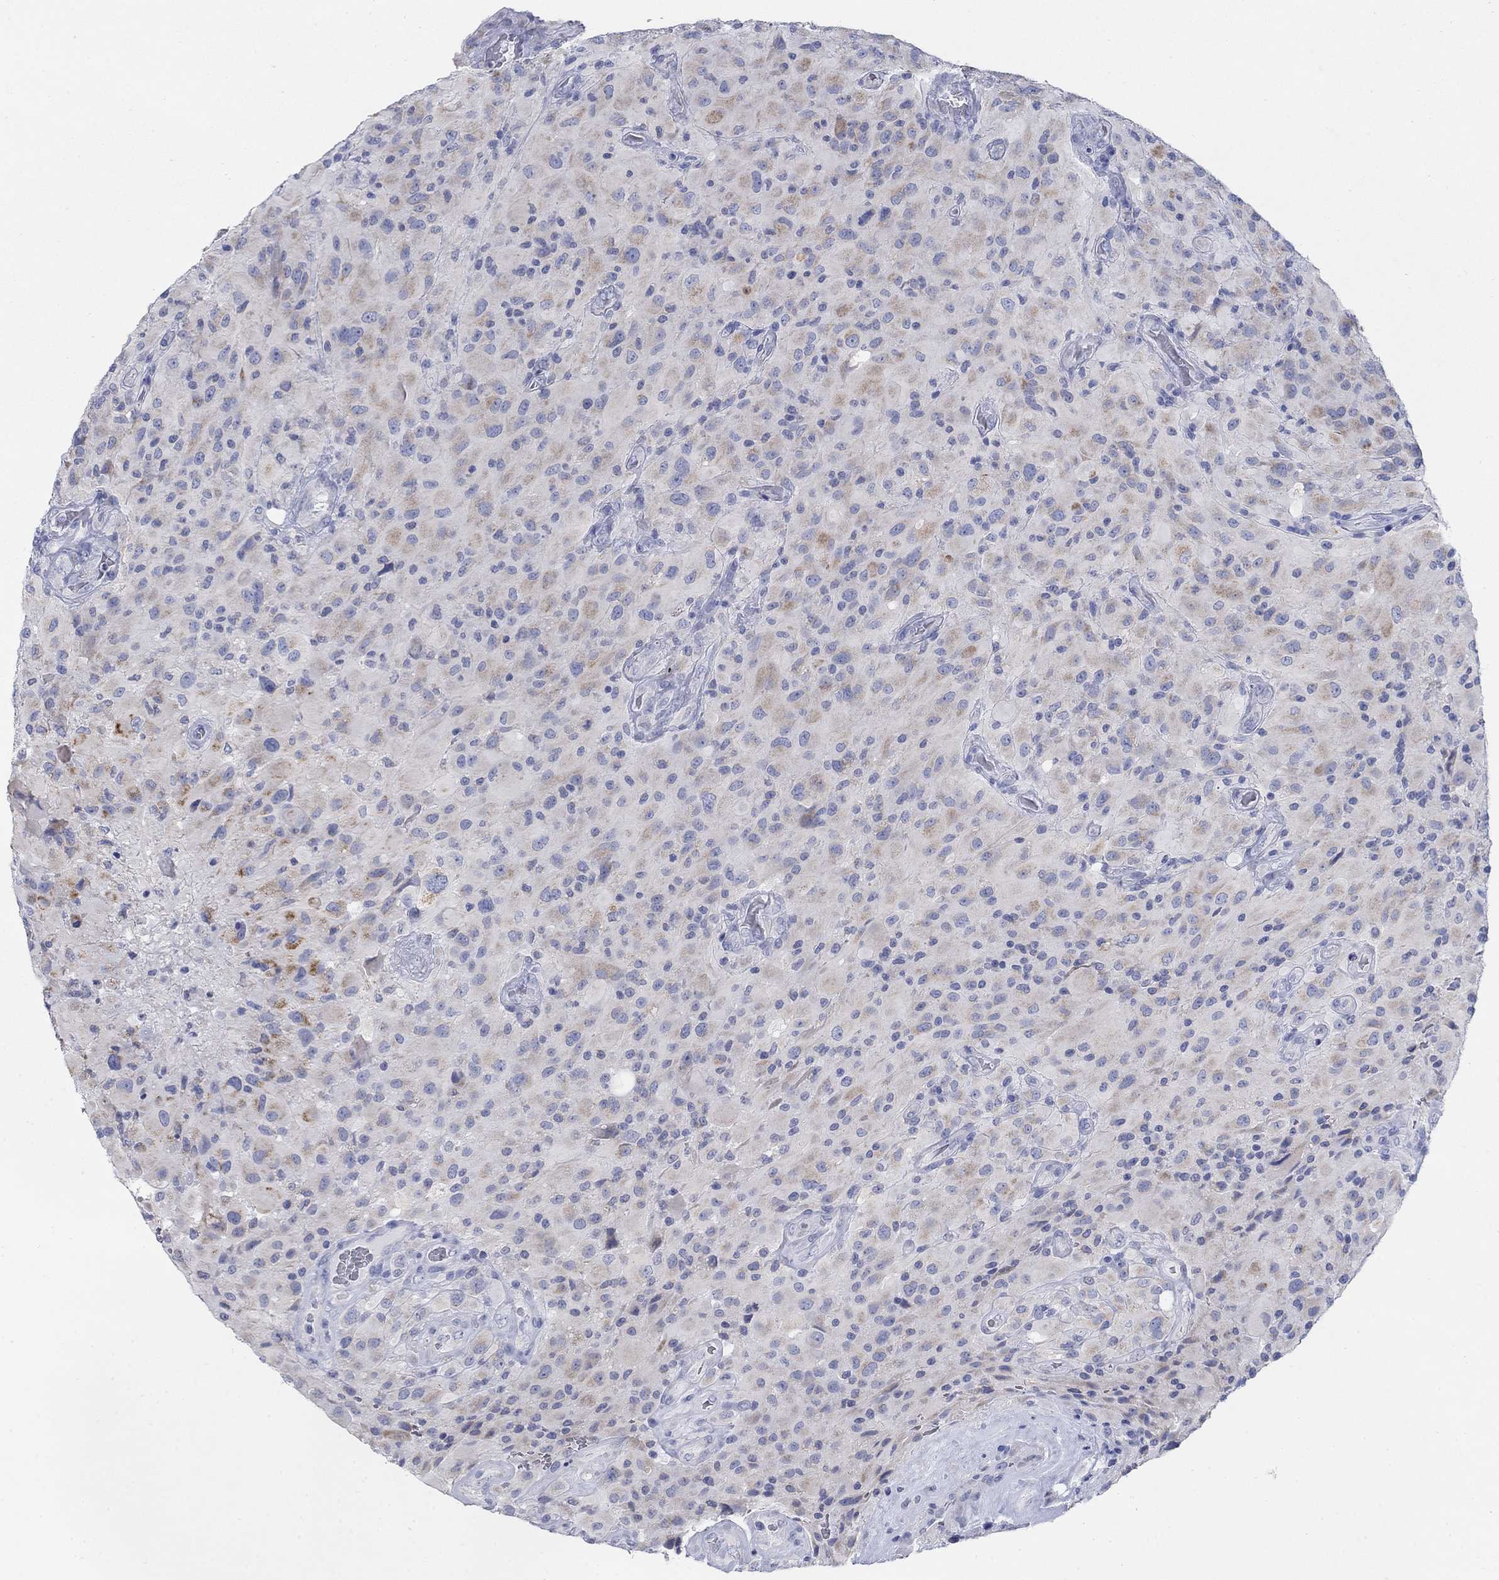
{"staining": {"intensity": "weak", "quantity": "25%-75%", "location": "cytoplasmic/membranous"}, "tissue": "glioma", "cell_type": "Tumor cells", "image_type": "cancer", "snomed": [{"axis": "morphology", "description": "Glioma, malignant, High grade"}, {"axis": "topography", "description": "Cerebral cortex"}], "caption": "Brown immunohistochemical staining in human glioma exhibits weak cytoplasmic/membranous staining in approximately 25%-75% of tumor cells.", "gene": "SCCPDH", "patient": {"sex": "male", "age": 35}}